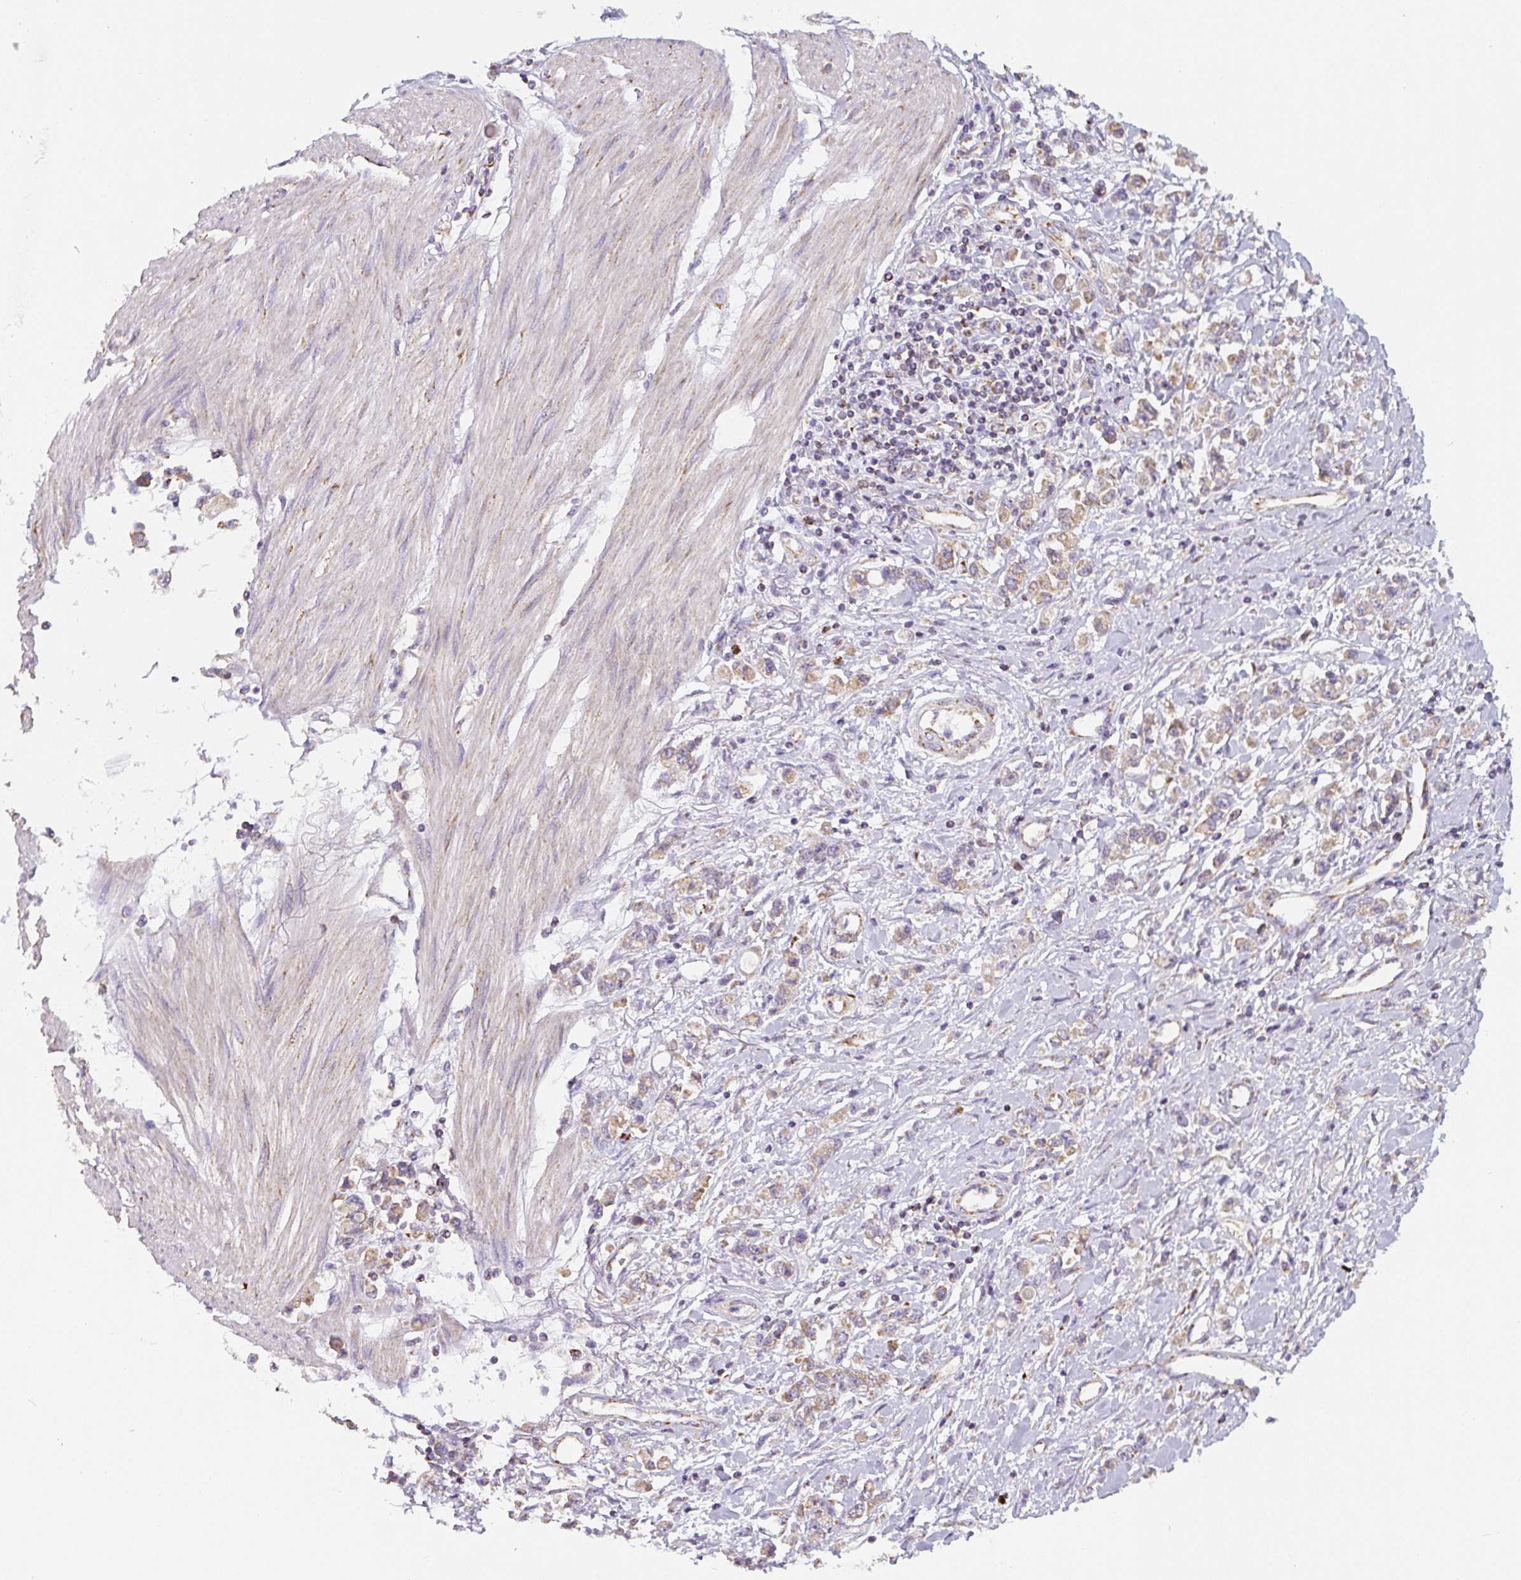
{"staining": {"intensity": "moderate", "quantity": ">75%", "location": "cytoplasmic/membranous"}, "tissue": "stomach cancer", "cell_type": "Tumor cells", "image_type": "cancer", "snomed": [{"axis": "morphology", "description": "Adenocarcinoma, NOS"}, {"axis": "topography", "description": "Stomach"}], "caption": "There is medium levels of moderate cytoplasmic/membranous staining in tumor cells of stomach cancer (adenocarcinoma), as demonstrated by immunohistochemical staining (brown color).", "gene": "MT-CO2", "patient": {"sex": "female", "age": 76}}